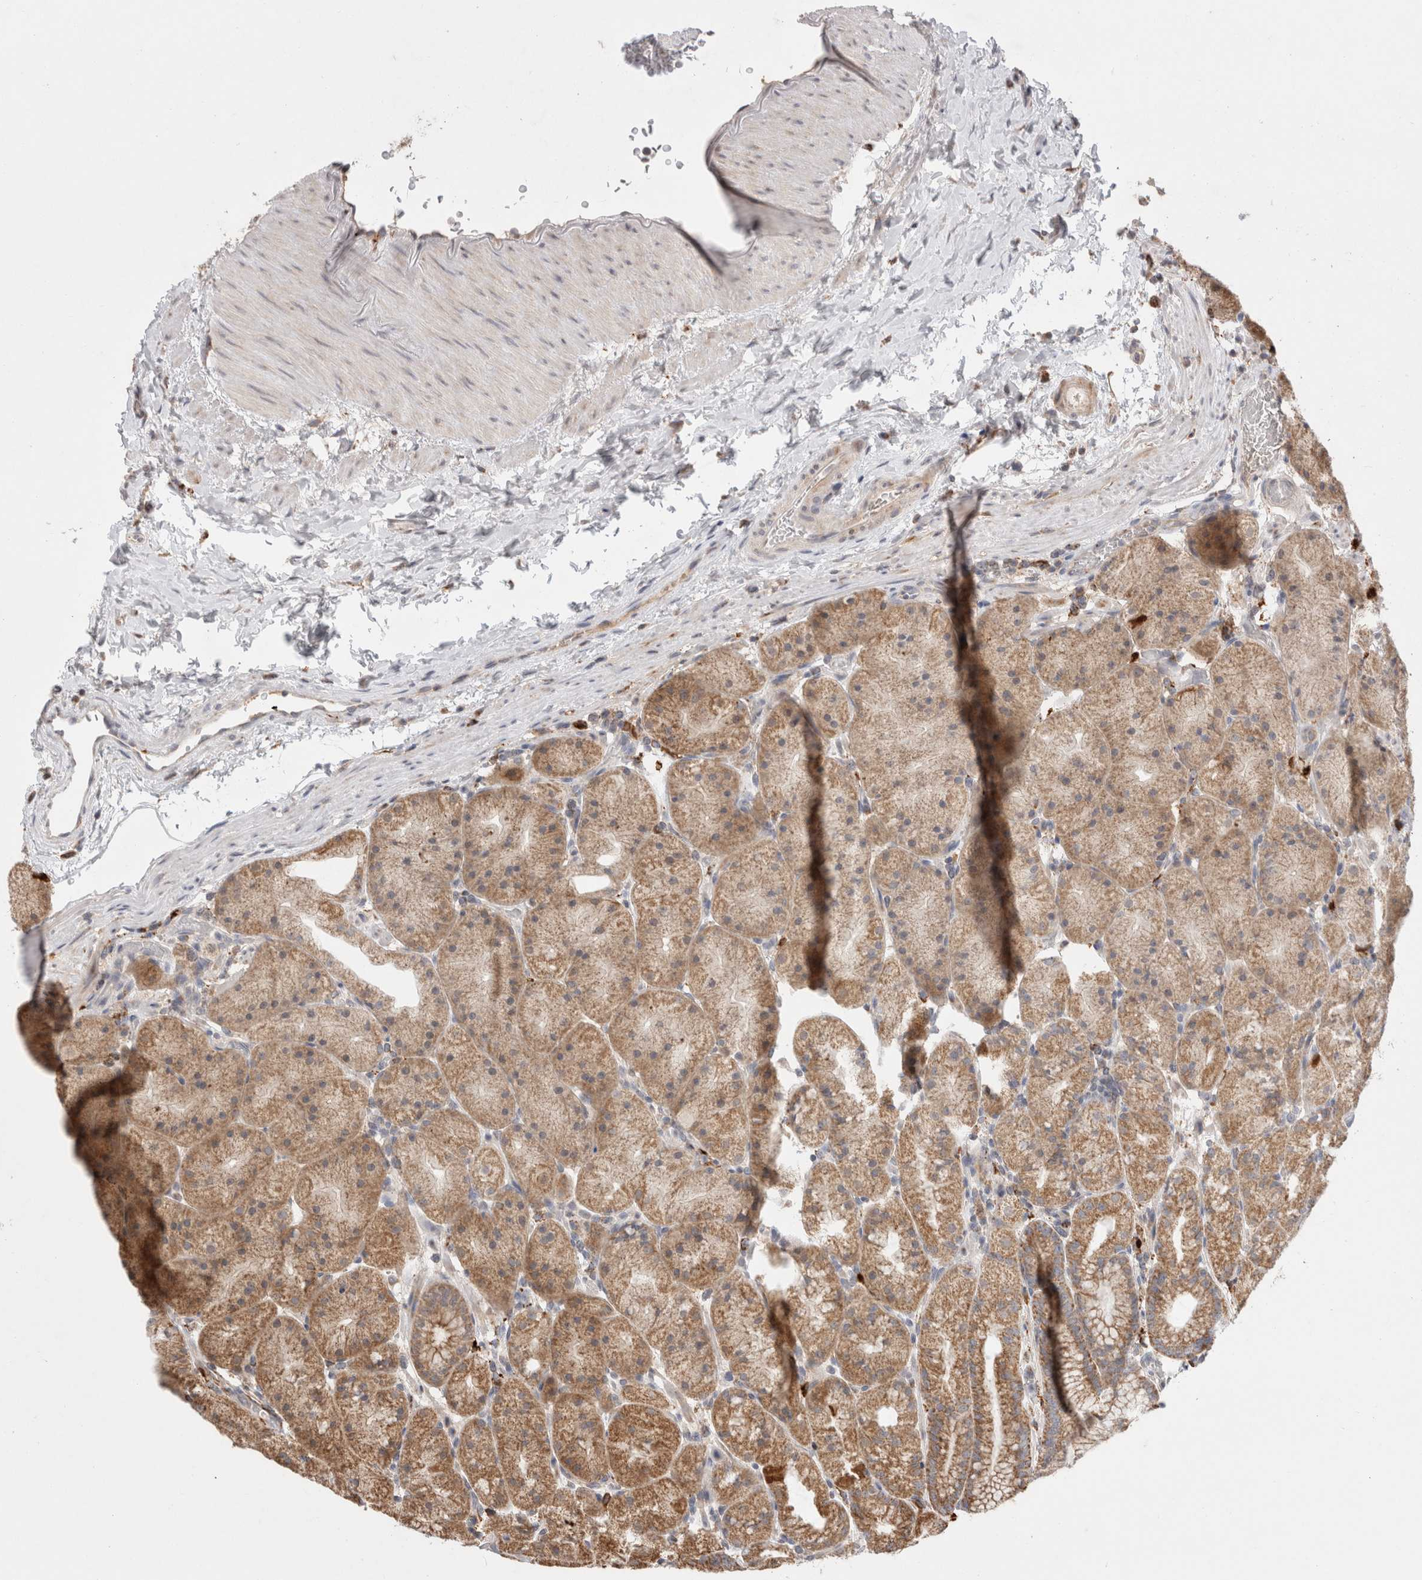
{"staining": {"intensity": "moderate", "quantity": ">75%", "location": "cytoplasmic/membranous"}, "tissue": "stomach", "cell_type": "Glandular cells", "image_type": "normal", "snomed": [{"axis": "morphology", "description": "Normal tissue, NOS"}, {"axis": "topography", "description": "Stomach, upper"}, {"axis": "topography", "description": "Stomach"}], "caption": "Immunohistochemical staining of normal stomach exhibits medium levels of moderate cytoplasmic/membranous expression in about >75% of glandular cells.", "gene": "HROB", "patient": {"sex": "male", "age": 48}}